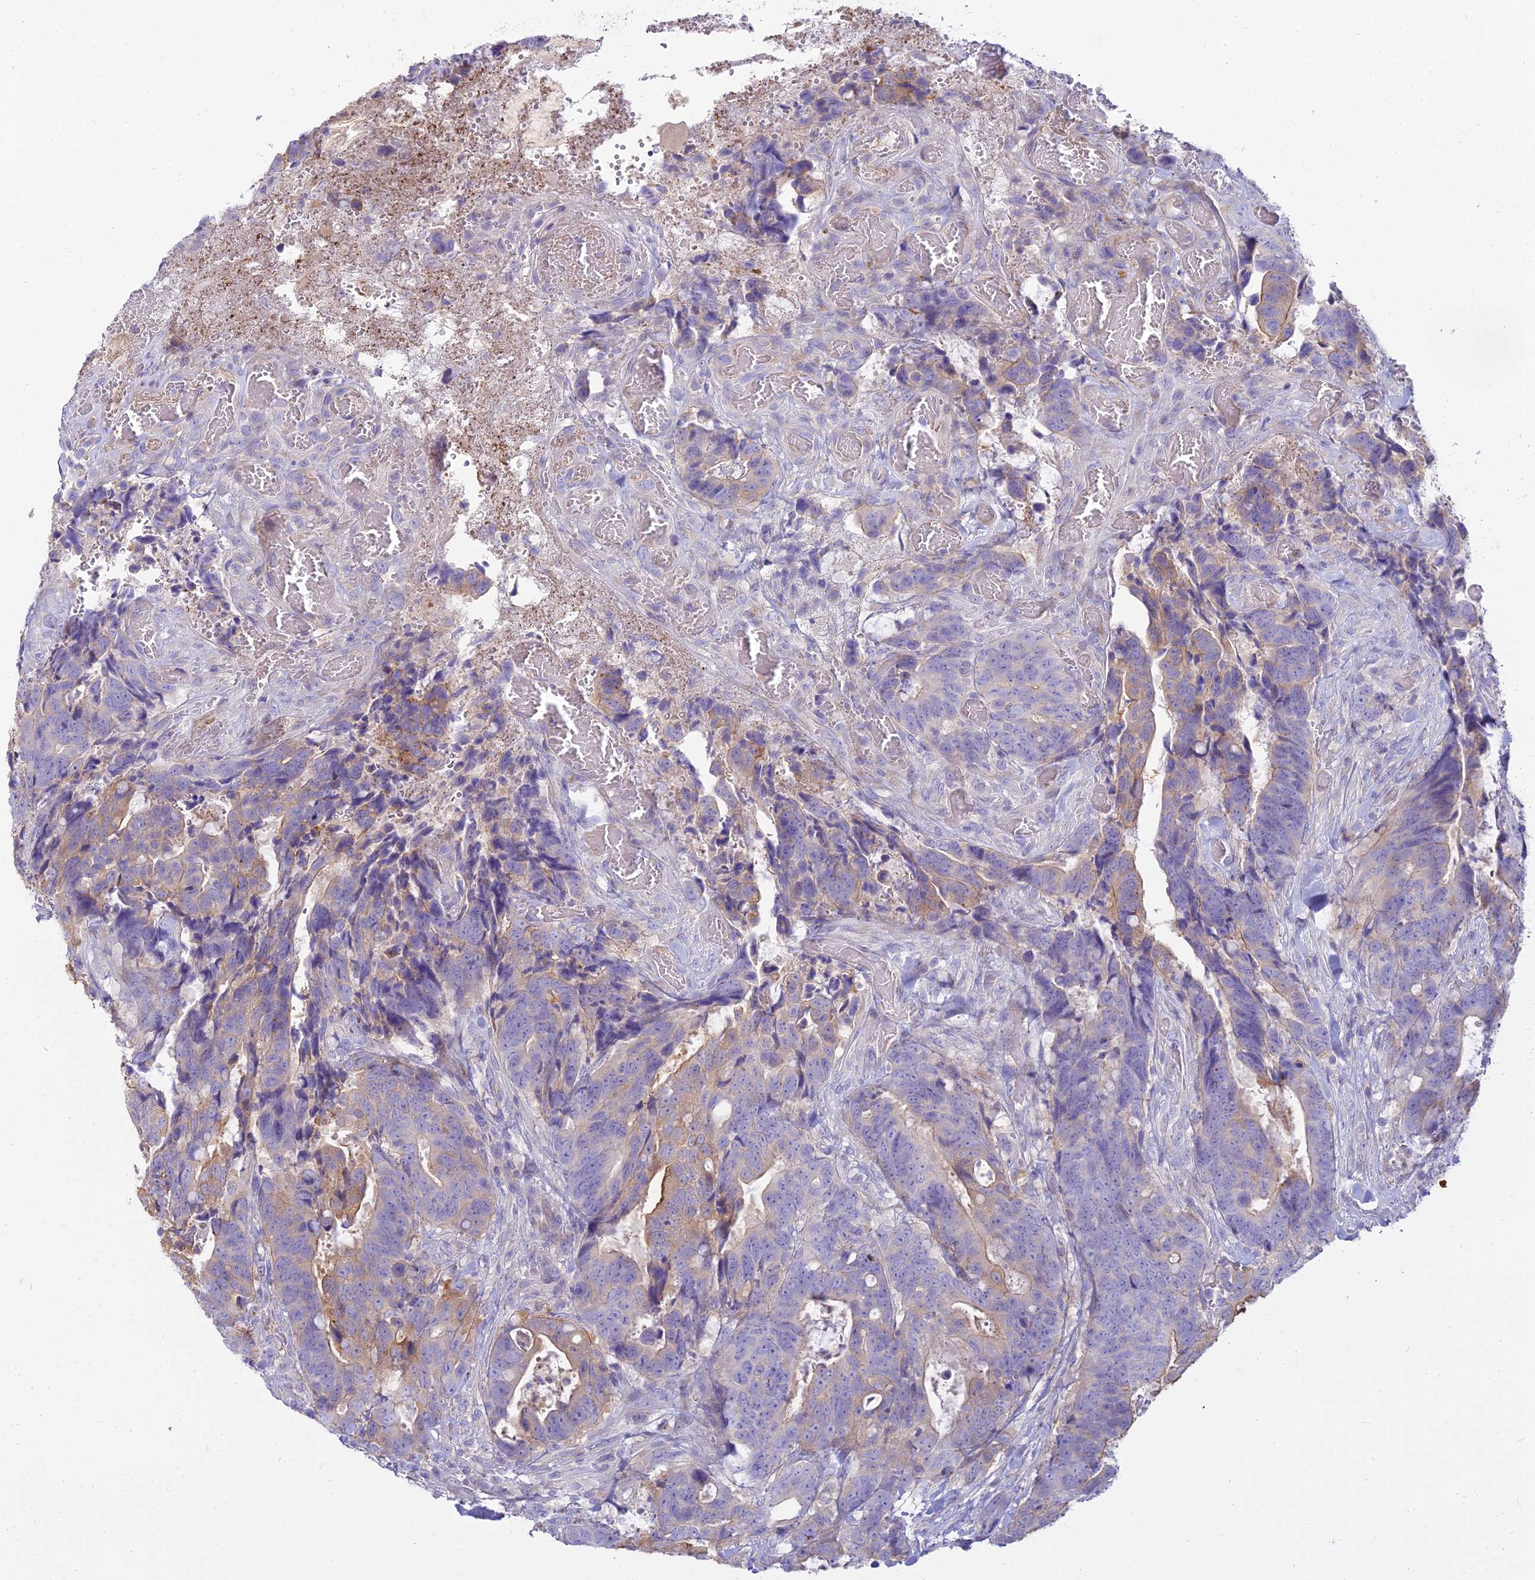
{"staining": {"intensity": "moderate", "quantity": "<25%", "location": "cytoplasmic/membranous"}, "tissue": "colorectal cancer", "cell_type": "Tumor cells", "image_type": "cancer", "snomed": [{"axis": "morphology", "description": "Adenocarcinoma, NOS"}, {"axis": "topography", "description": "Colon"}], "caption": "Immunohistochemical staining of human colorectal cancer (adenocarcinoma) demonstrates low levels of moderate cytoplasmic/membranous protein staining in approximately <25% of tumor cells.", "gene": "SMIM24", "patient": {"sex": "female", "age": 82}}